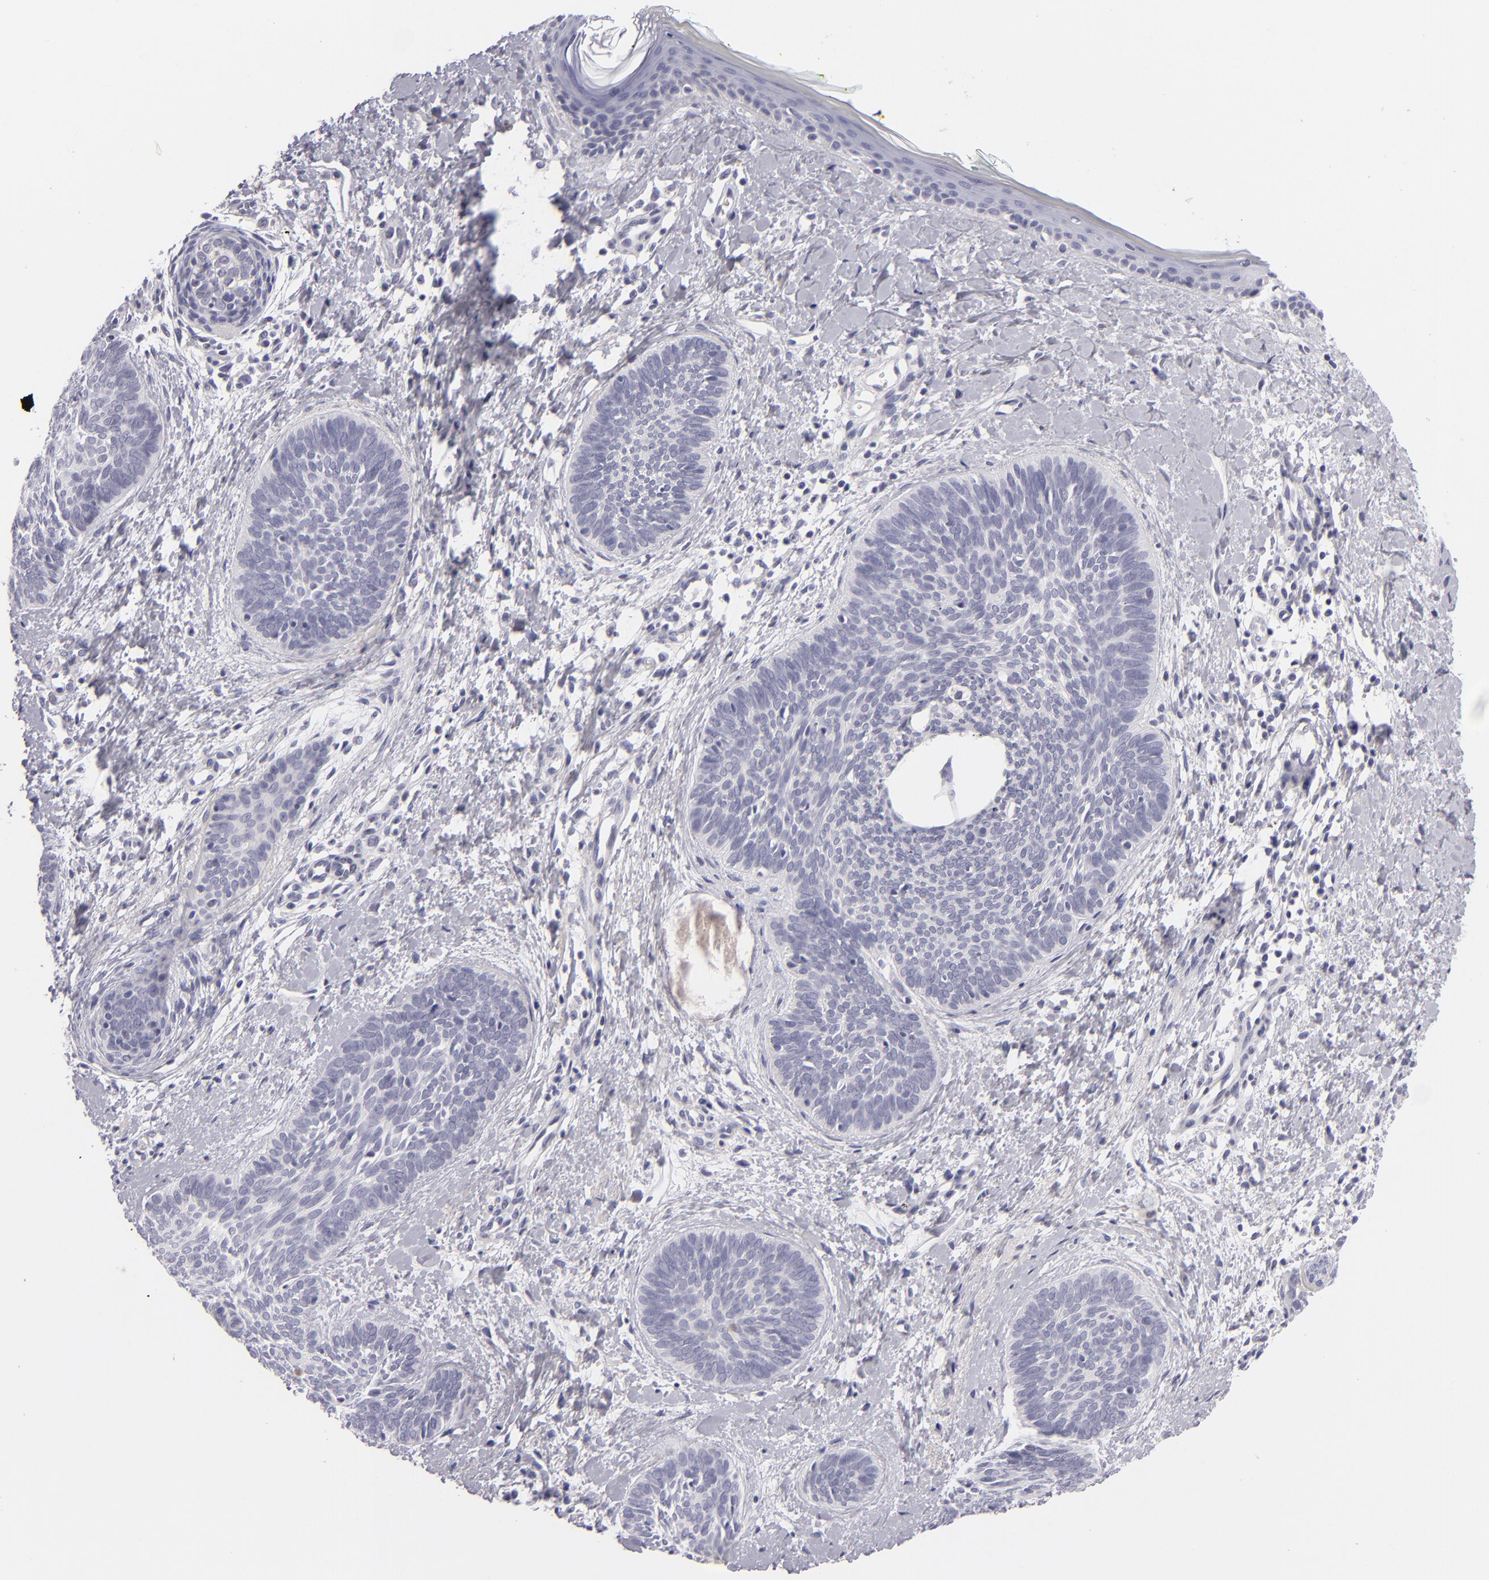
{"staining": {"intensity": "negative", "quantity": "none", "location": "none"}, "tissue": "skin cancer", "cell_type": "Tumor cells", "image_type": "cancer", "snomed": [{"axis": "morphology", "description": "Basal cell carcinoma"}, {"axis": "topography", "description": "Skin"}], "caption": "High magnification brightfield microscopy of skin basal cell carcinoma stained with DAB (3,3'-diaminobenzidine) (brown) and counterstained with hematoxylin (blue): tumor cells show no significant expression.", "gene": "TNNC1", "patient": {"sex": "female", "age": 81}}